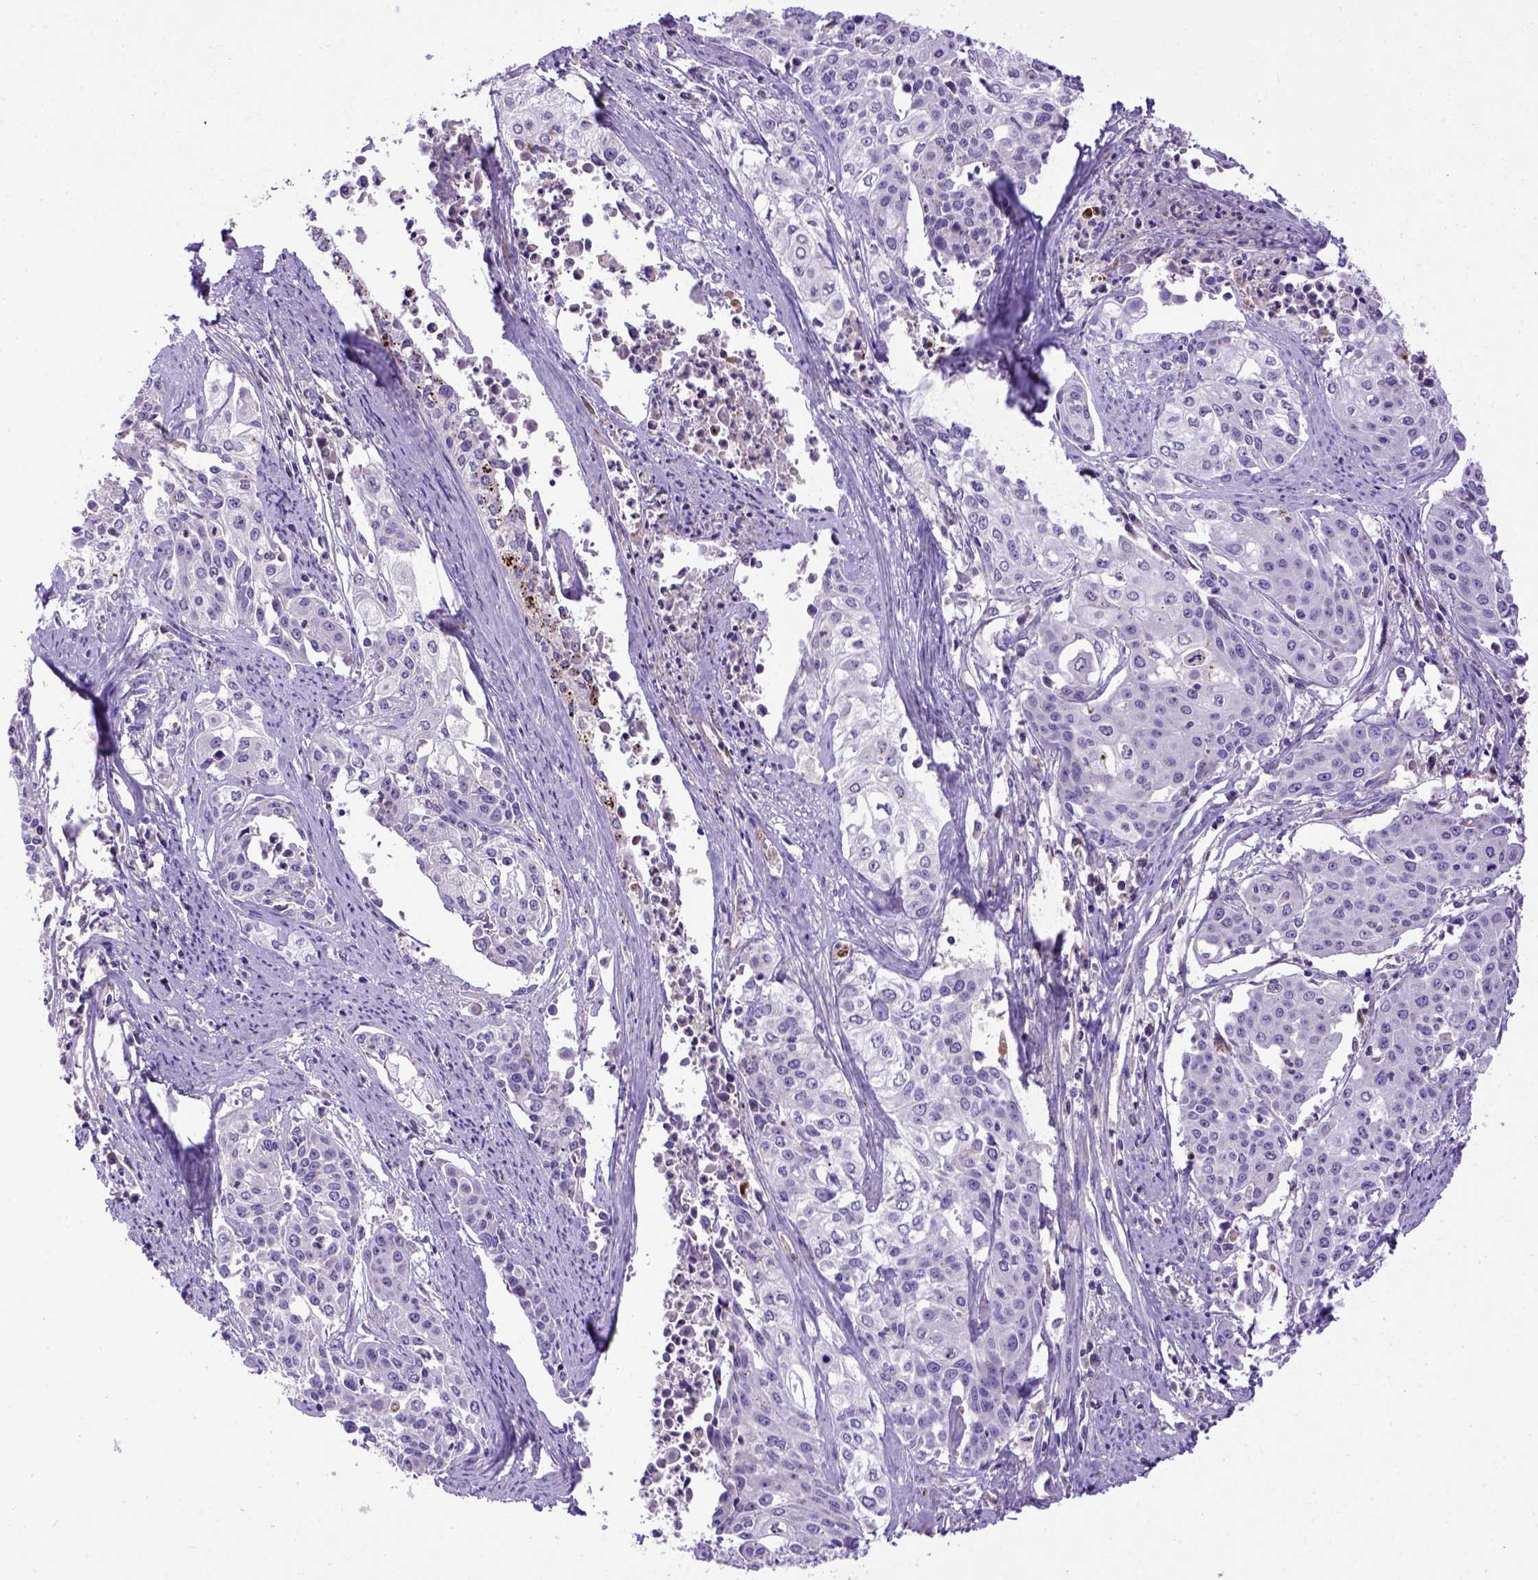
{"staining": {"intensity": "negative", "quantity": "none", "location": "none"}, "tissue": "cervical cancer", "cell_type": "Tumor cells", "image_type": "cancer", "snomed": [{"axis": "morphology", "description": "Squamous cell carcinoma, NOS"}, {"axis": "topography", "description": "Cervix"}], "caption": "Cervical cancer (squamous cell carcinoma) stained for a protein using immunohistochemistry demonstrates no expression tumor cells.", "gene": "ADAM12", "patient": {"sex": "female", "age": 39}}